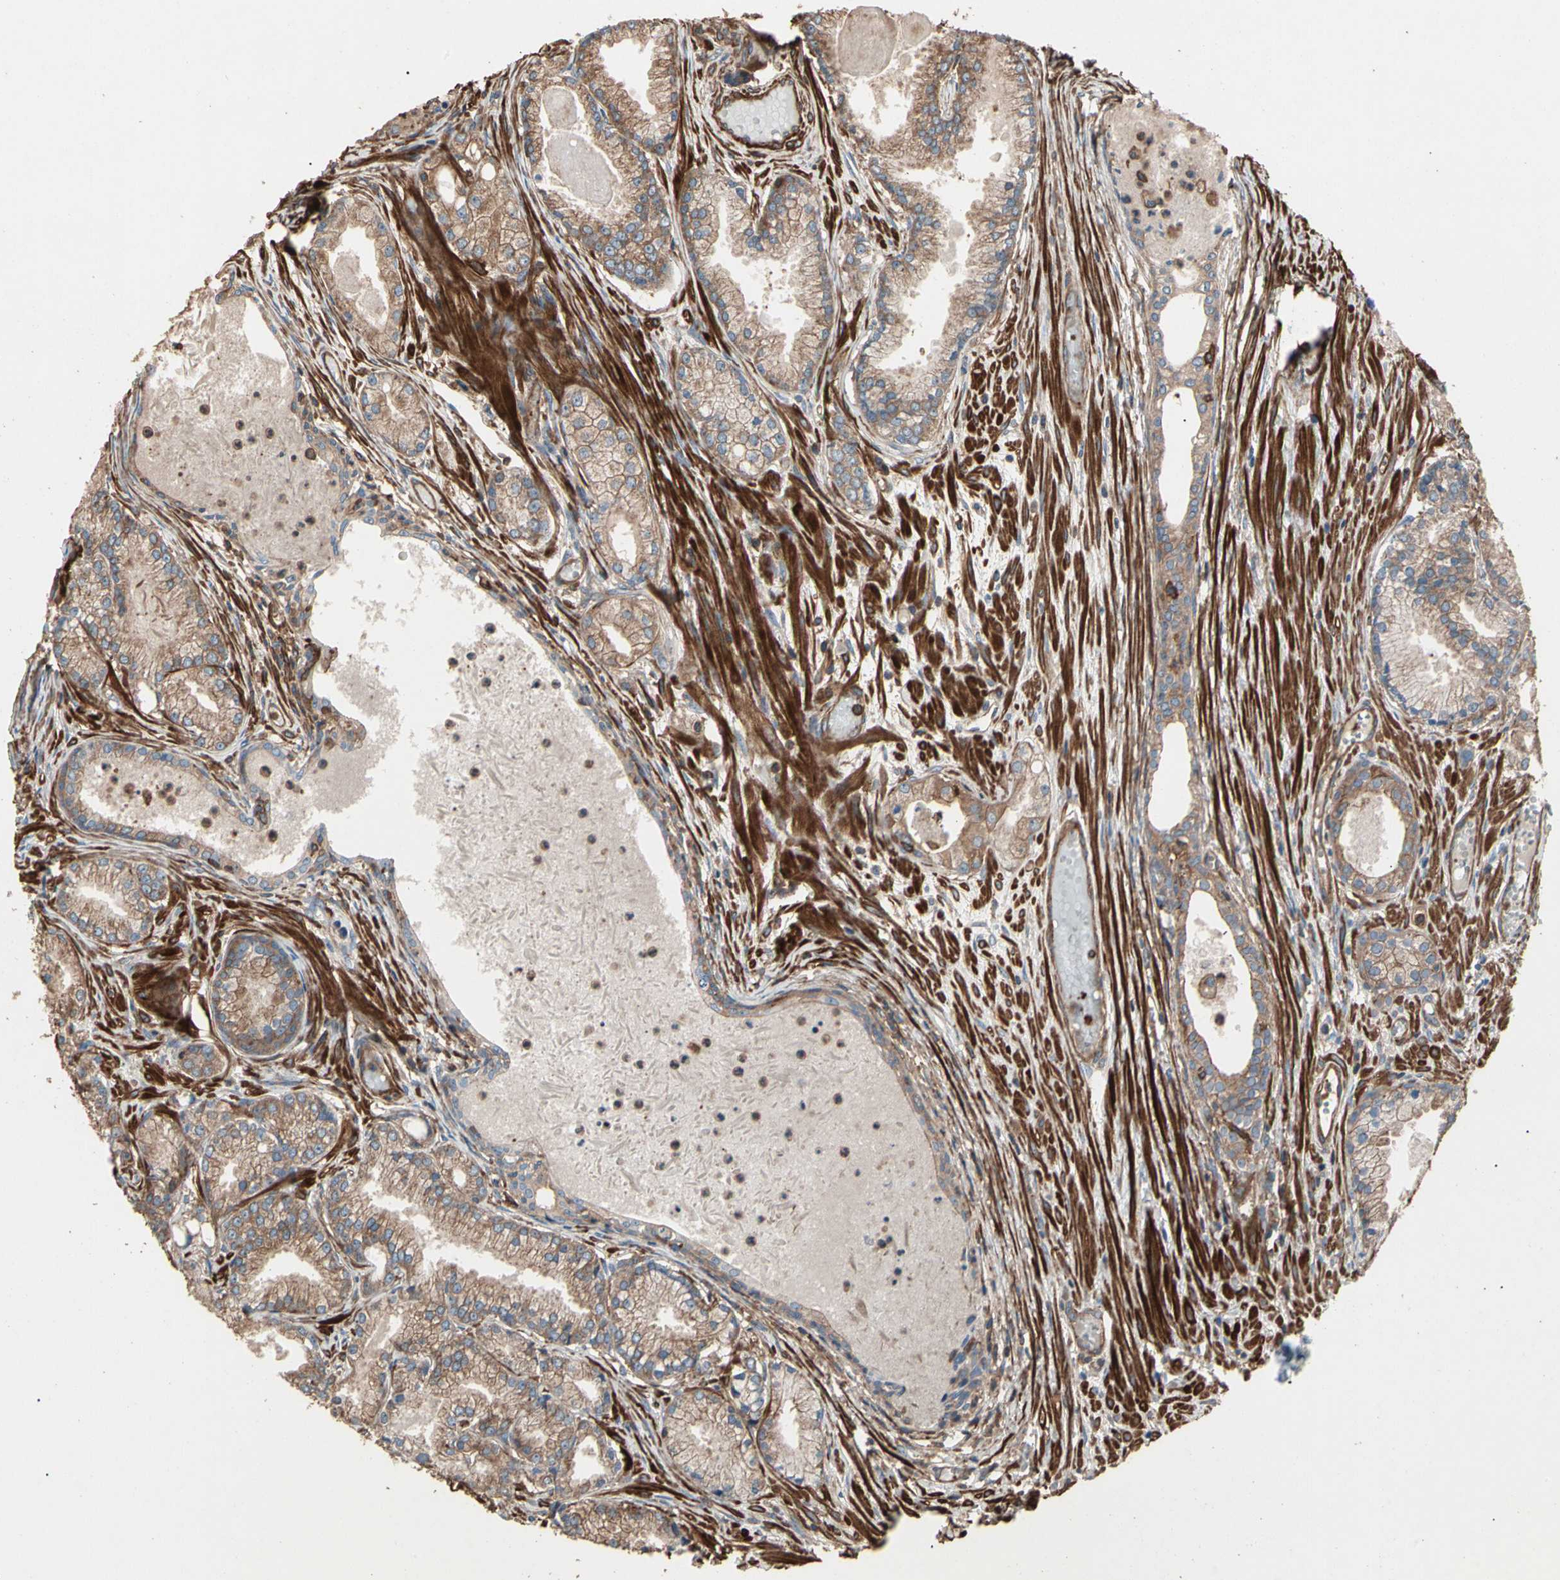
{"staining": {"intensity": "moderate", "quantity": ">75%", "location": "cytoplasmic/membranous"}, "tissue": "prostate cancer", "cell_type": "Tumor cells", "image_type": "cancer", "snomed": [{"axis": "morphology", "description": "Adenocarcinoma, Low grade"}, {"axis": "topography", "description": "Prostate"}], "caption": "The micrograph shows a brown stain indicating the presence of a protein in the cytoplasmic/membranous of tumor cells in prostate cancer (low-grade adenocarcinoma).", "gene": "AGBL2", "patient": {"sex": "male", "age": 72}}